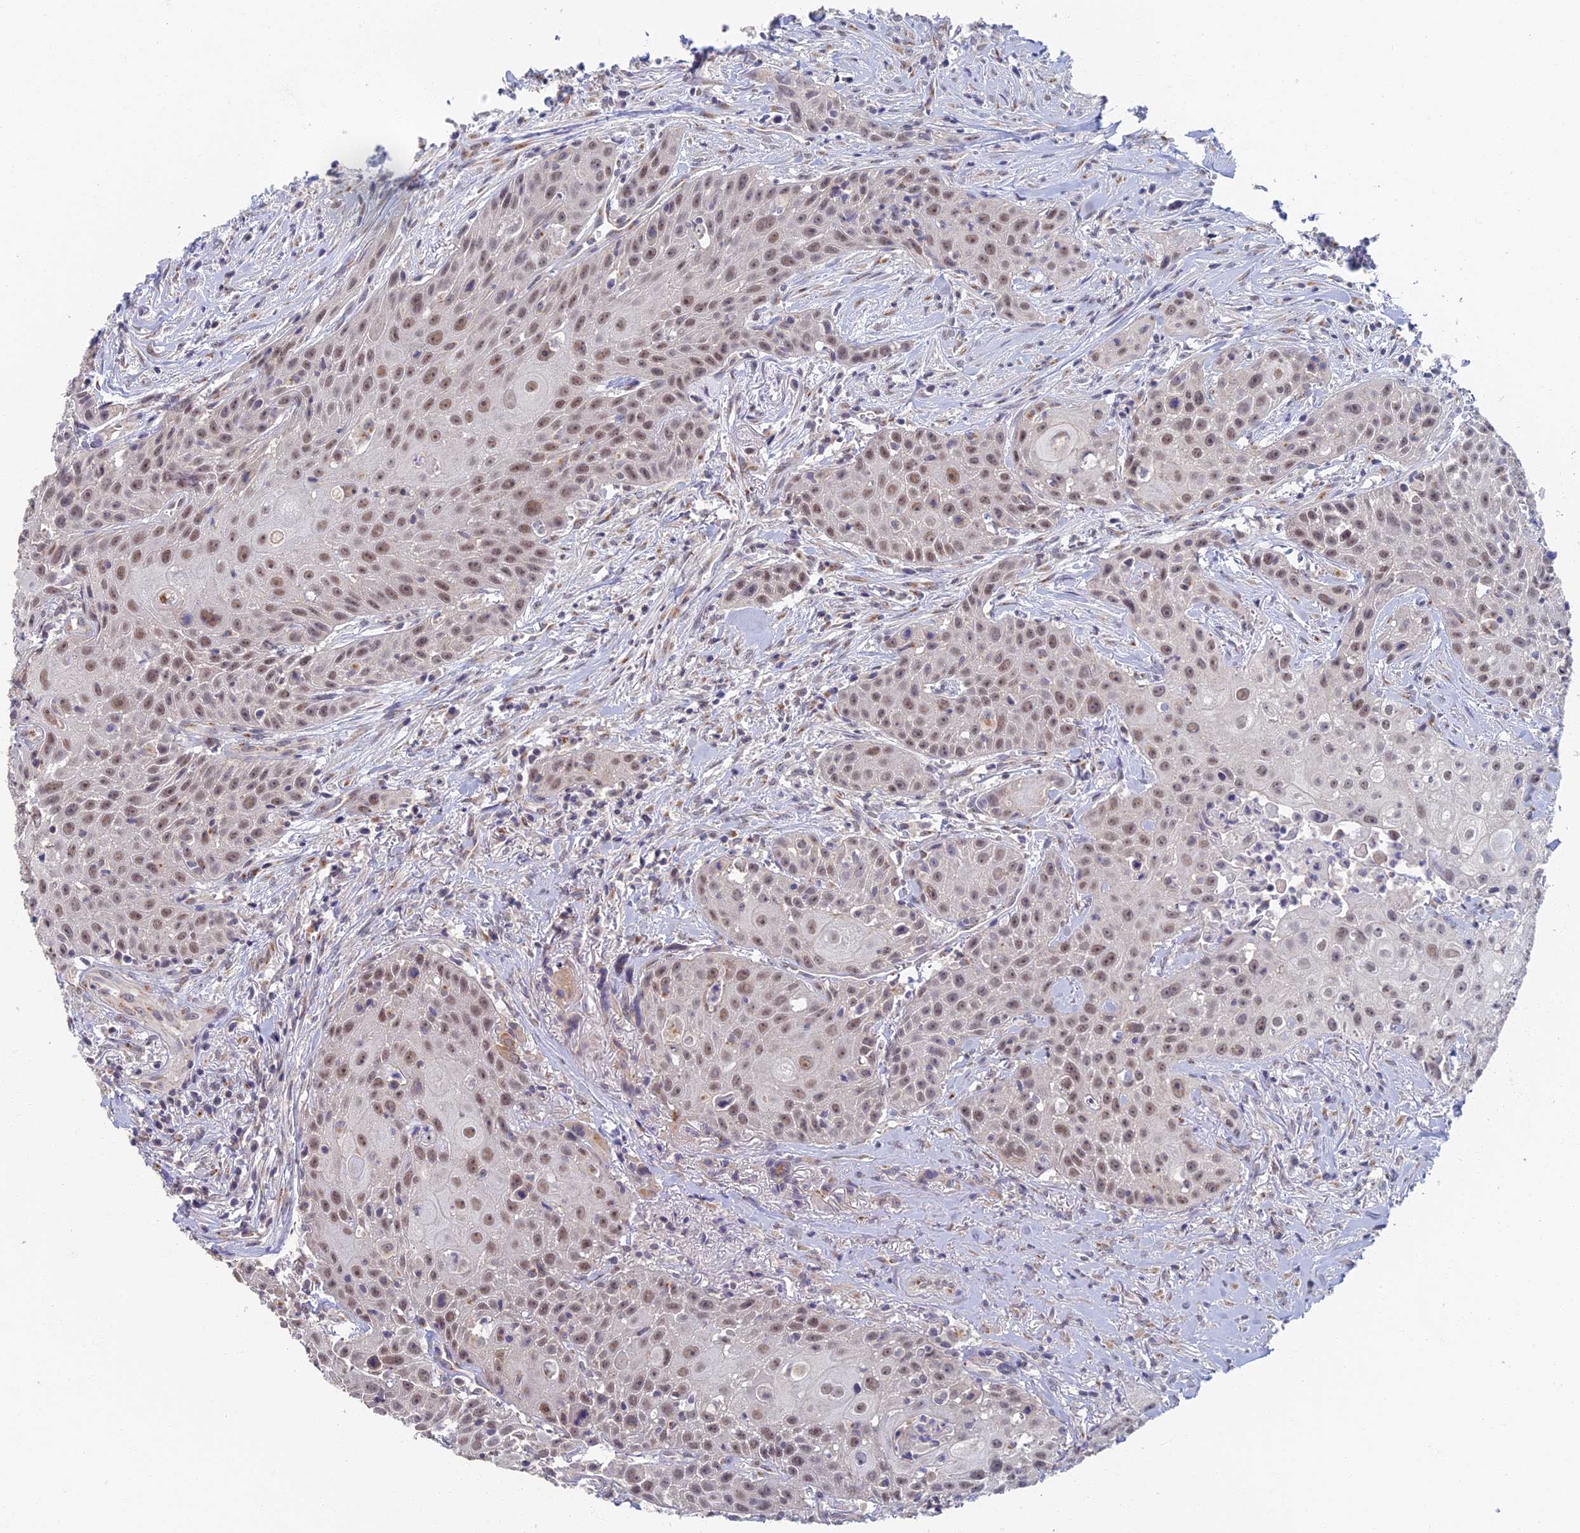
{"staining": {"intensity": "weak", "quantity": ">75%", "location": "nuclear"}, "tissue": "head and neck cancer", "cell_type": "Tumor cells", "image_type": "cancer", "snomed": [{"axis": "morphology", "description": "Squamous cell carcinoma, NOS"}, {"axis": "topography", "description": "Oral tissue"}, {"axis": "topography", "description": "Head-Neck"}], "caption": "The image reveals a brown stain indicating the presence of a protein in the nuclear of tumor cells in squamous cell carcinoma (head and neck).", "gene": "GPATCH1", "patient": {"sex": "female", "age": 82}}